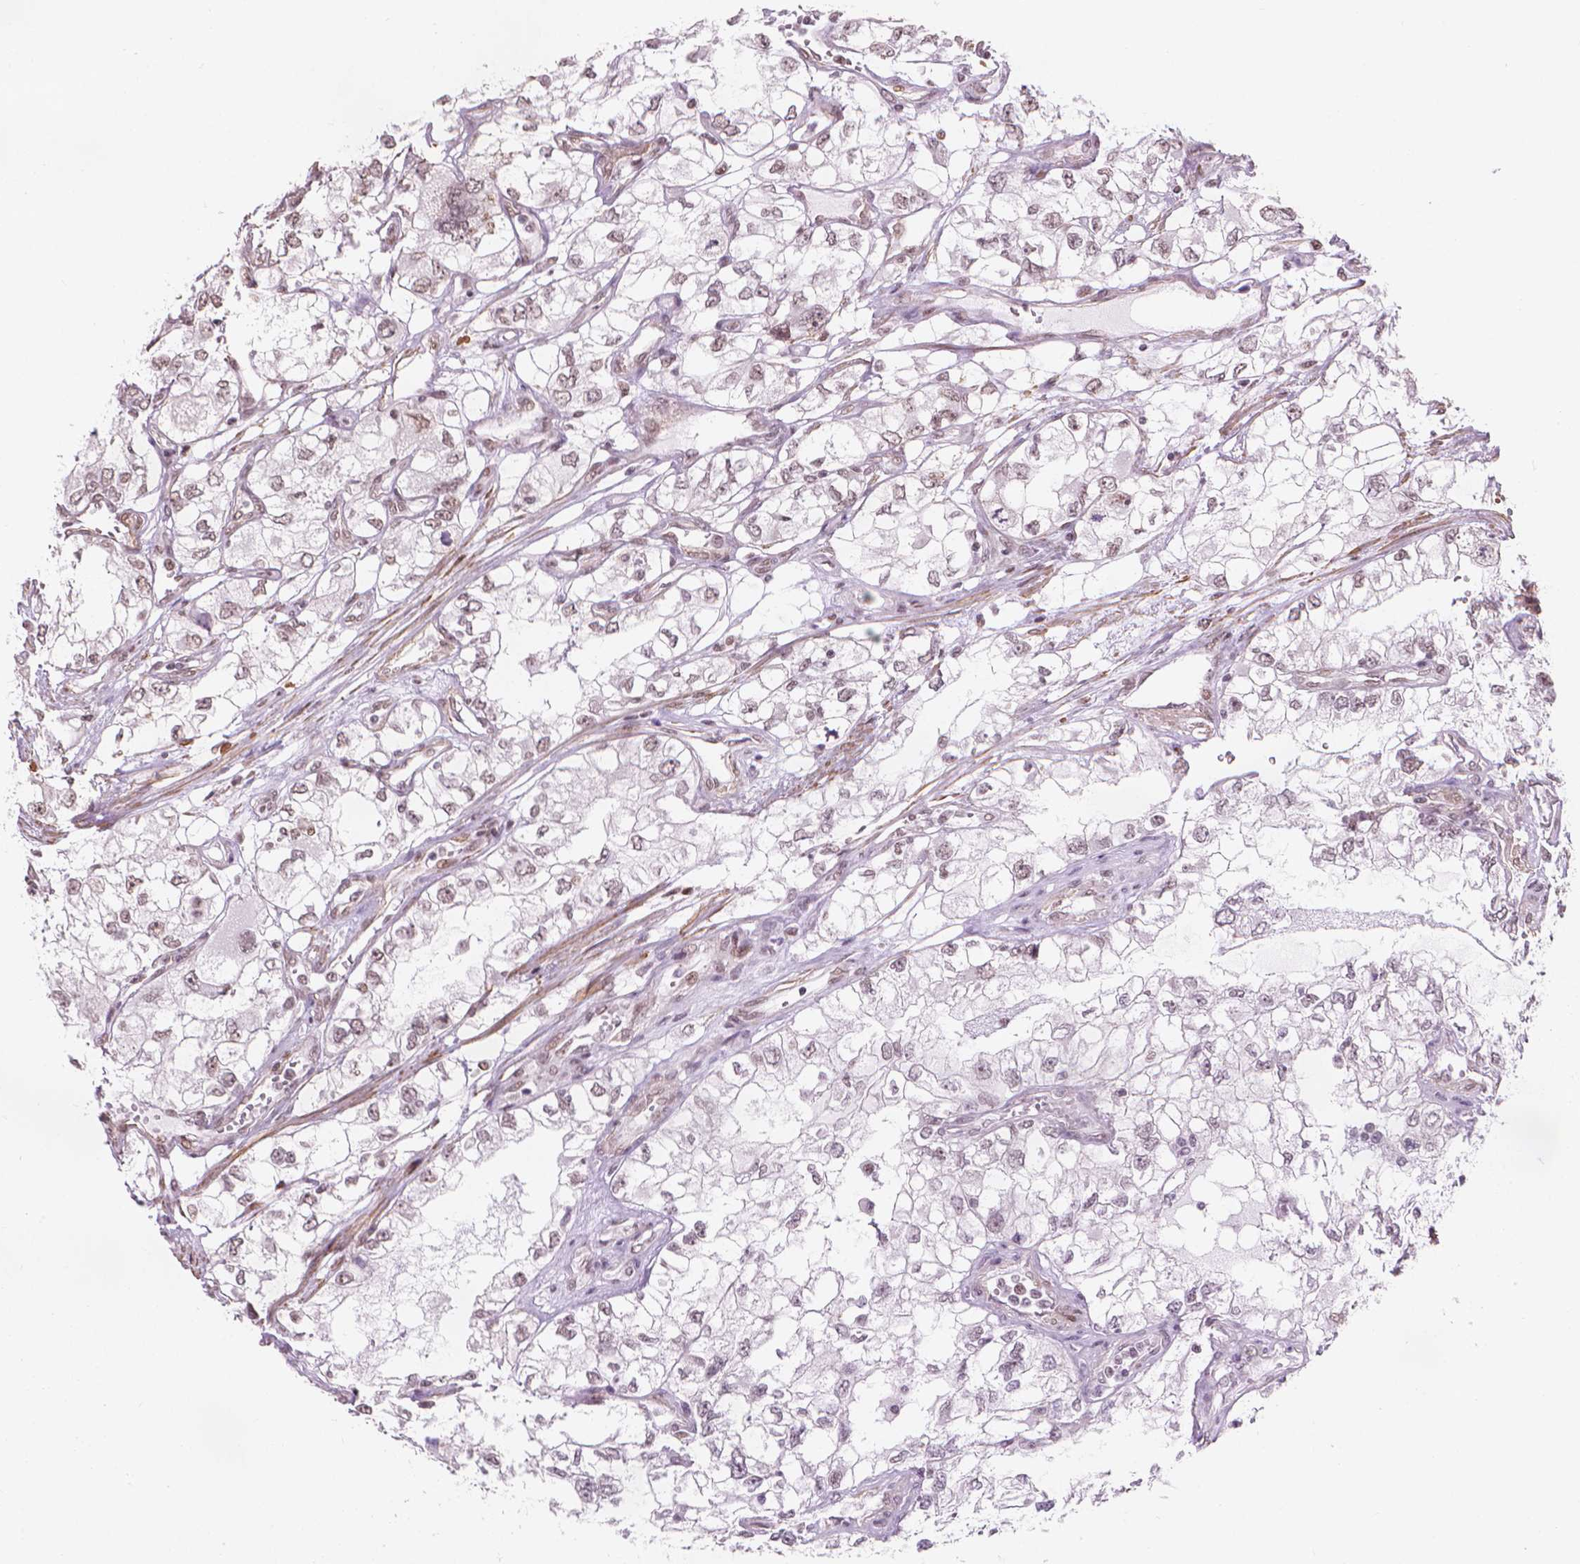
{"staining": {"intensity": "weak", "quantity": ">75%", "location": "nuclear"}, "tissue": "renal cancer", "cell_type": "Tumor cells", "image_type": "cancer", "snomed": [{"axis": "morphology", "description": "Adenocarcinoma, NOS"}, {"axis": "topography", "description": "Kidney"}], "caption": "Immunohistochemical staining of human renal cancer displays low levels of weak nuclear expression in approximately >75% of tumor cells.", "gene": "HOXD4", "patient": {"sex": "female", "age": 59}}